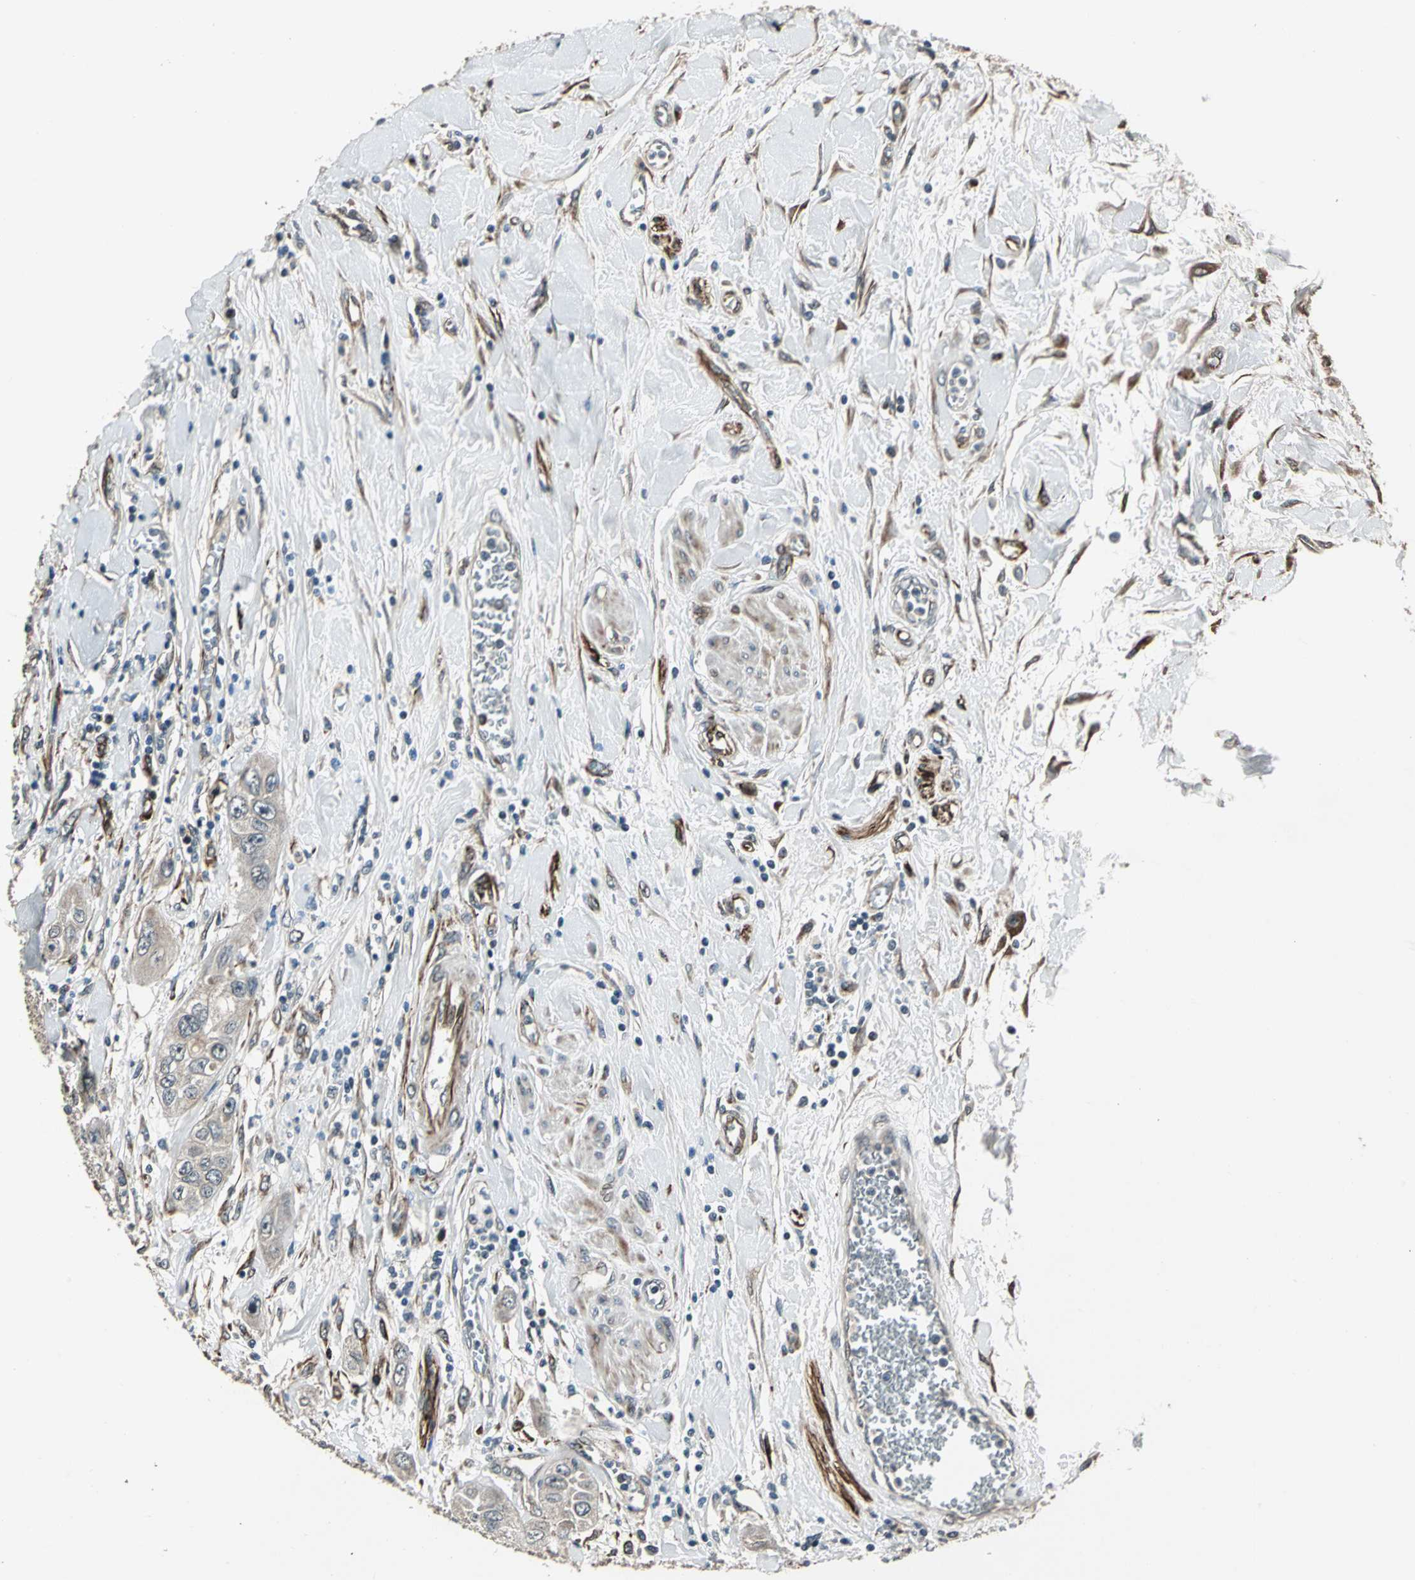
{"staining": {"intensity": "weak", "quantity": "25%-75%", "location": "cytoplasmic/membranous"}, "tissue": "pancreatic cancer", "cell_type": "Tumor cells", "image_type": "cancer", "snomed": [{"axis": "morphology", "description": "Adenocarcinoma, NOS"}, {"axis": "topography", "description": "Pancreas"}], "caption": "Immunohistochemical staining of human pancreatic adenocarcinoma demonstrates low levels of weak cytoplasmic/membranous protein staining in about 25%-75% of tumor cells. (Stains: DAB (3,3'-diaminobenzidine) in brown, nuclei in blue, Microscopy: brightfield microscopy at high magnification).", "gene": "EXD2", "patient": {"sex": "female", "age": 70}}